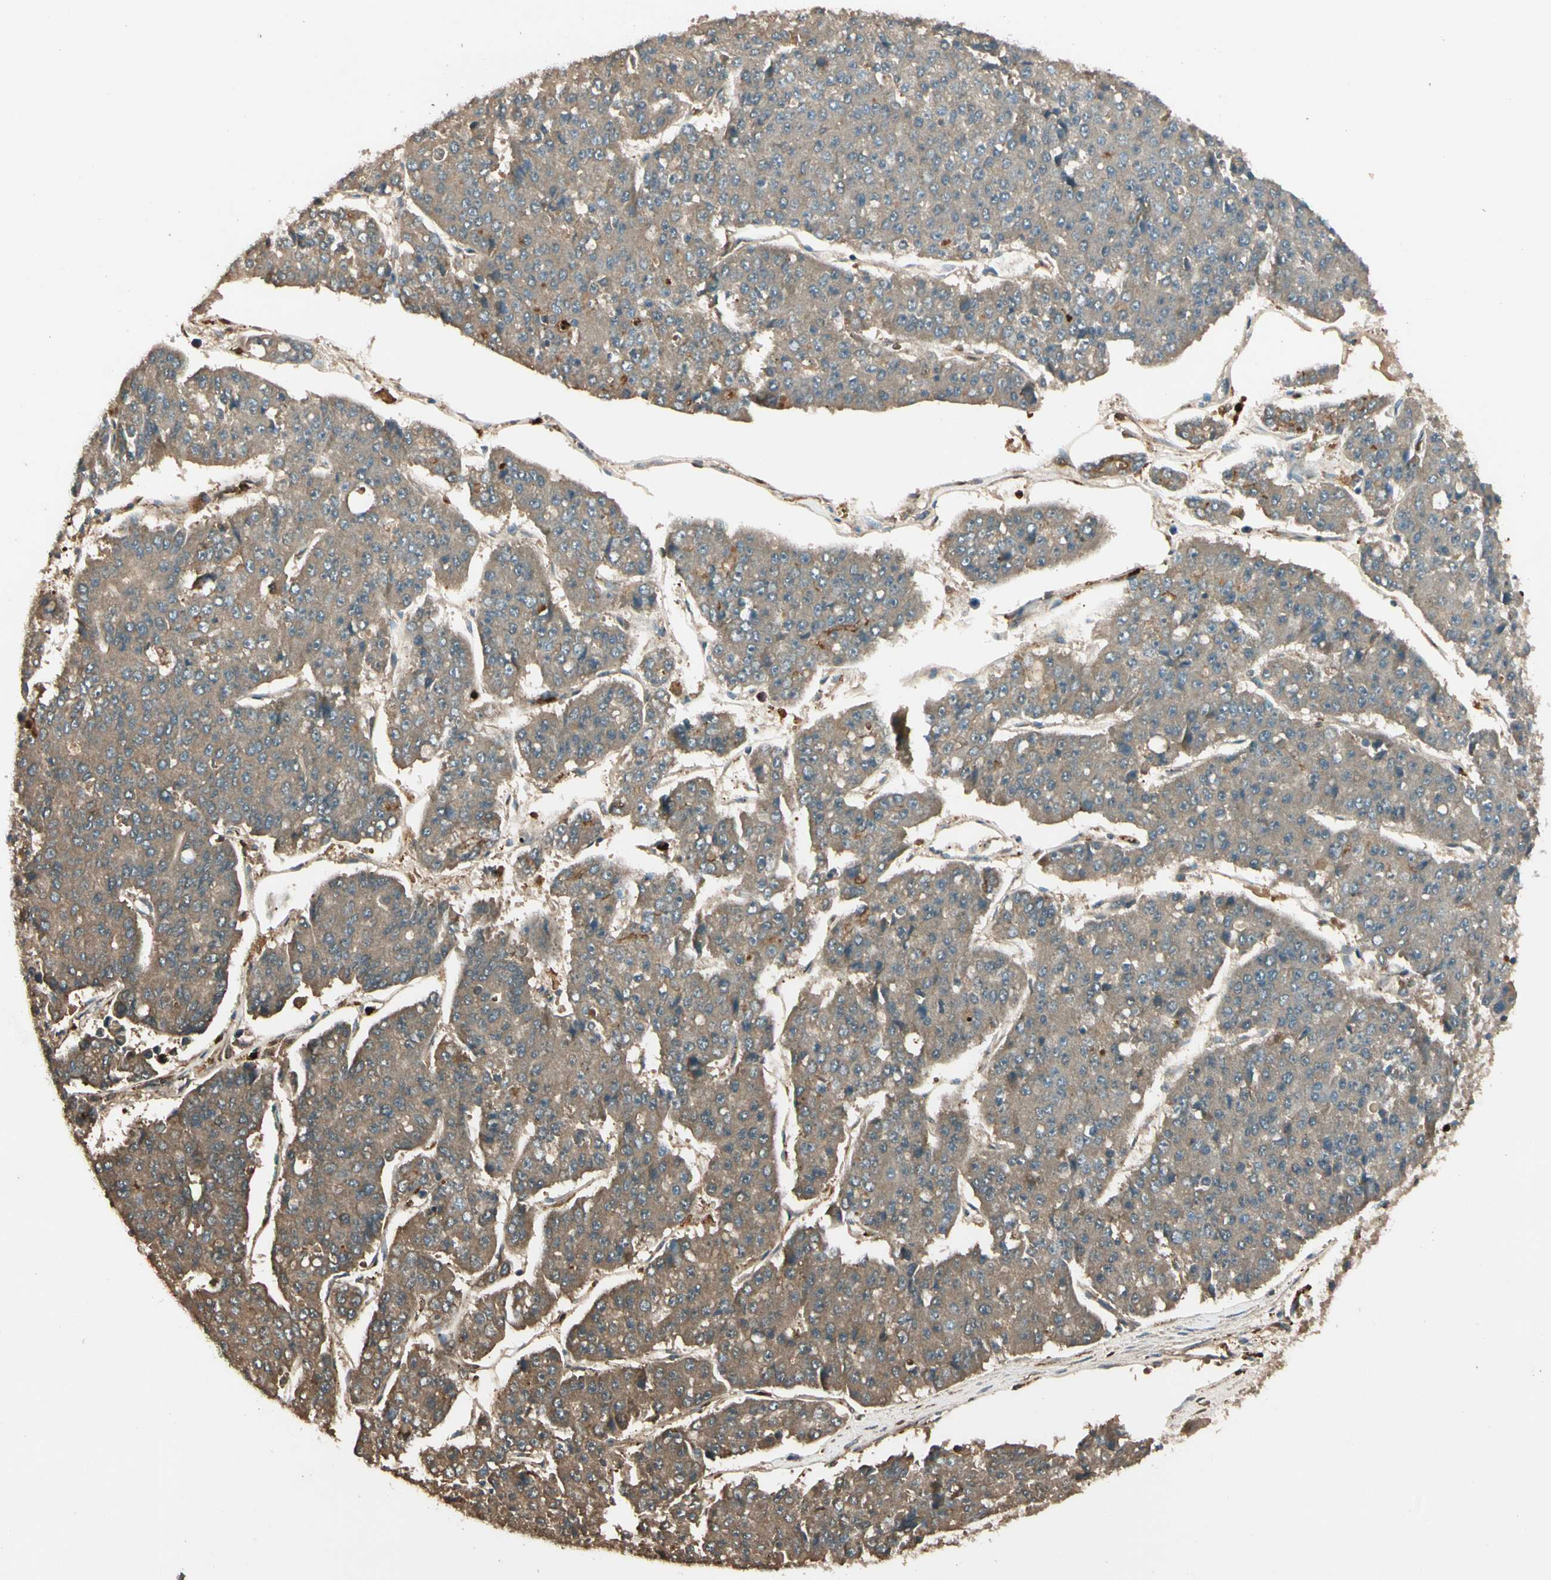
{"staining": {"intensity": "weak", "quantity": ">75%", "location": "cytoplasmic/membranous"}, "tissue": "pancreatic cancer", "cell_type": "Tumor cells", "image_type": "cancer", "snomed": [{"axis": "morphology", "description": "Adenocarcinoma, NOS"}, {"axis": "topography", "description": "Pancreas"}], "caption": "Protein expression analysis of human pancreatic adenocarcinoma reveals weak cytoplasmic/membranous positivity in about >75% of tumor cells.", "gene": "STX11", "patient": {"sex": "male", "age": 50}}